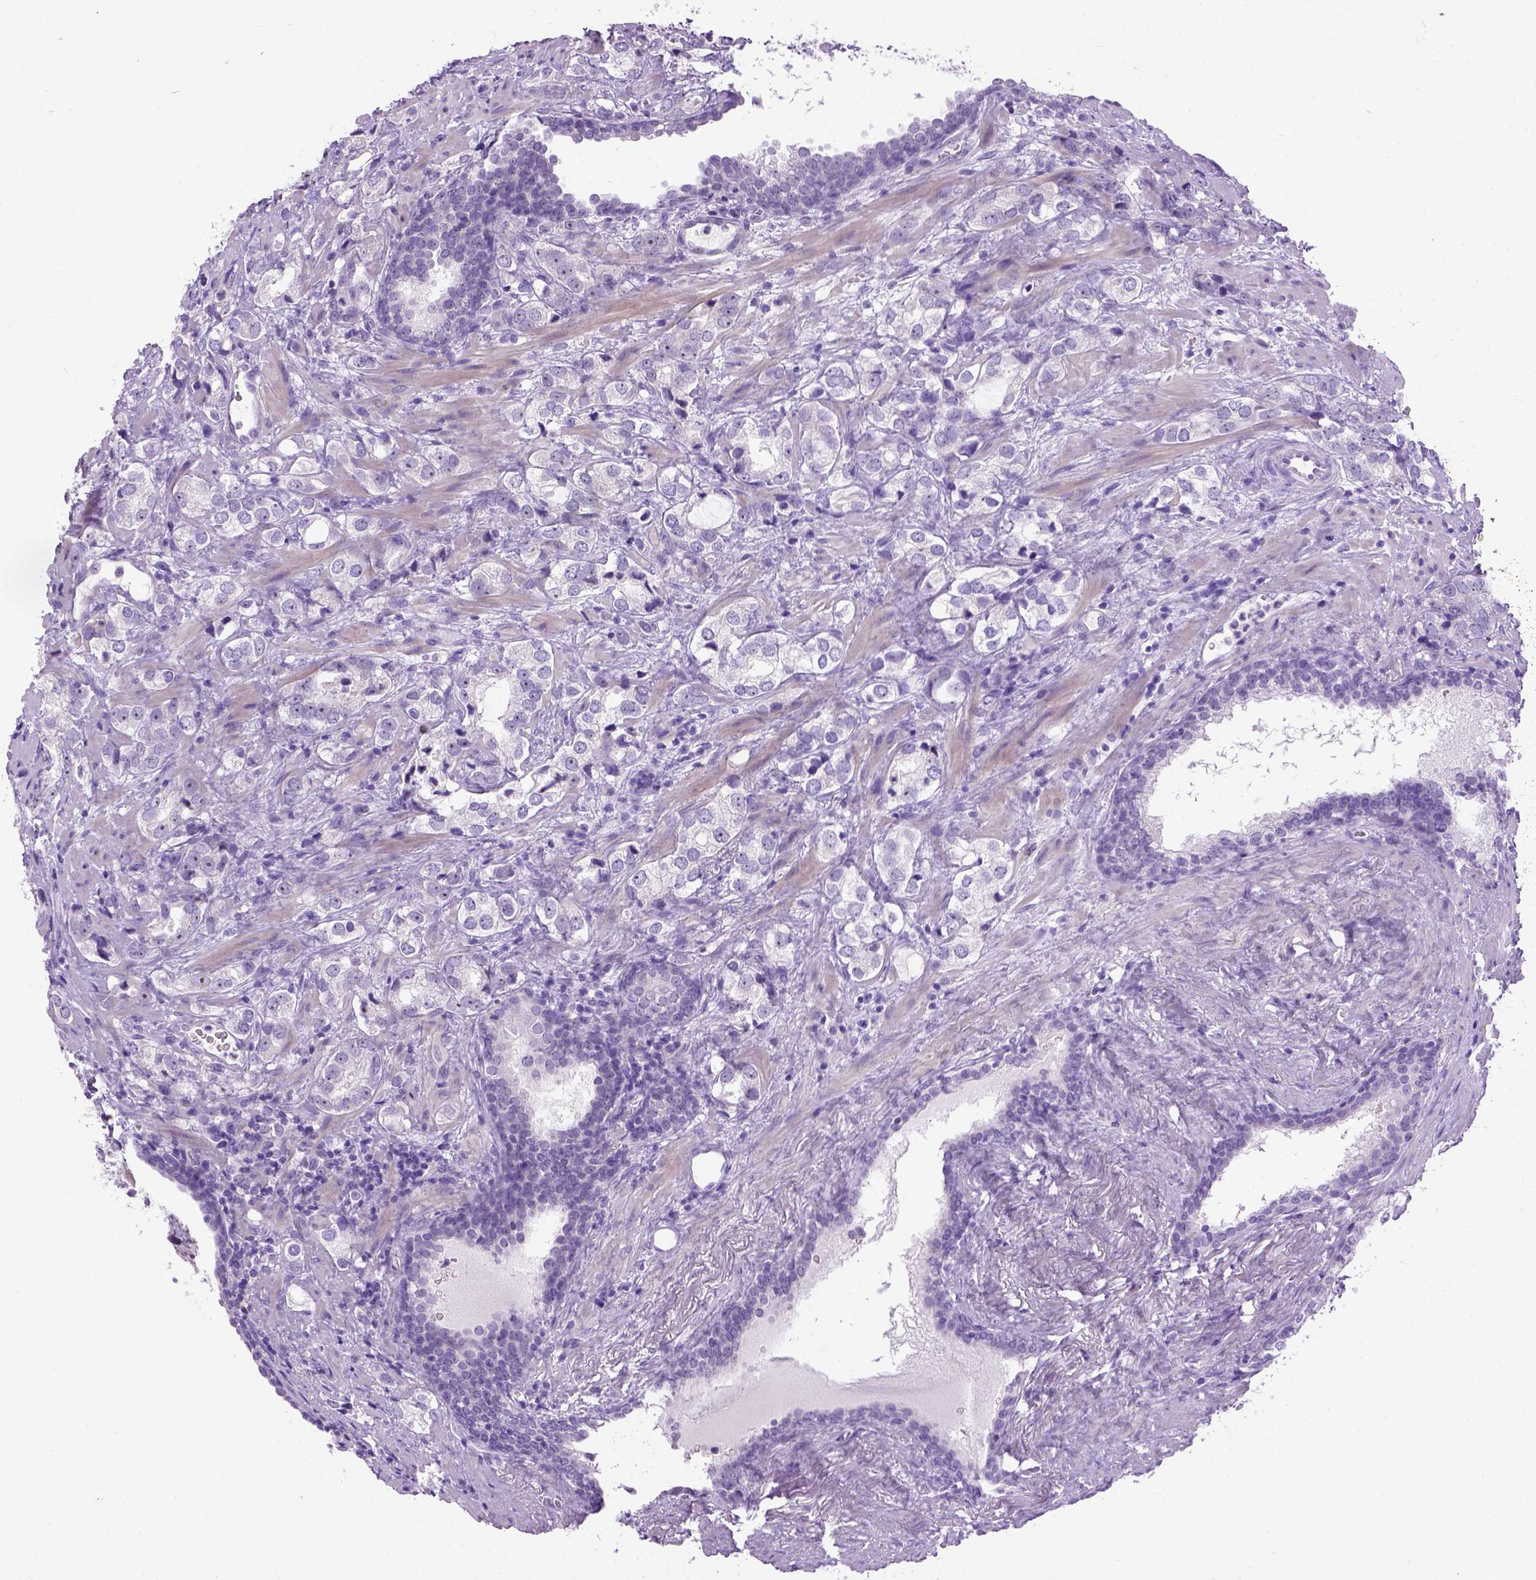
{"staining": {"intensity": "negative", "quantity": "none", "location": "none"}, "tissue": "prostate cancer", "cell_type": "Tumor cells", "image_type": "cancer", "snomed": [{"axis": "morphology", "description": "Adenocarcinoma, NOS"}, {"axis": "topography", "description": "Prostate and seminal vesicle, NOS"}], "caption": "Immunohistochemistry (IHC) micrograph of adenocarcinoma (prostate) stained for a protein (brown), which reveals no staining in tumor cells. (DAB (3,3'-diaminobenzidine) immunohistochemistry with hematoxylin counter stain).", "gene": "UTP4", "patient": {"sex": "male", "age": 63}}